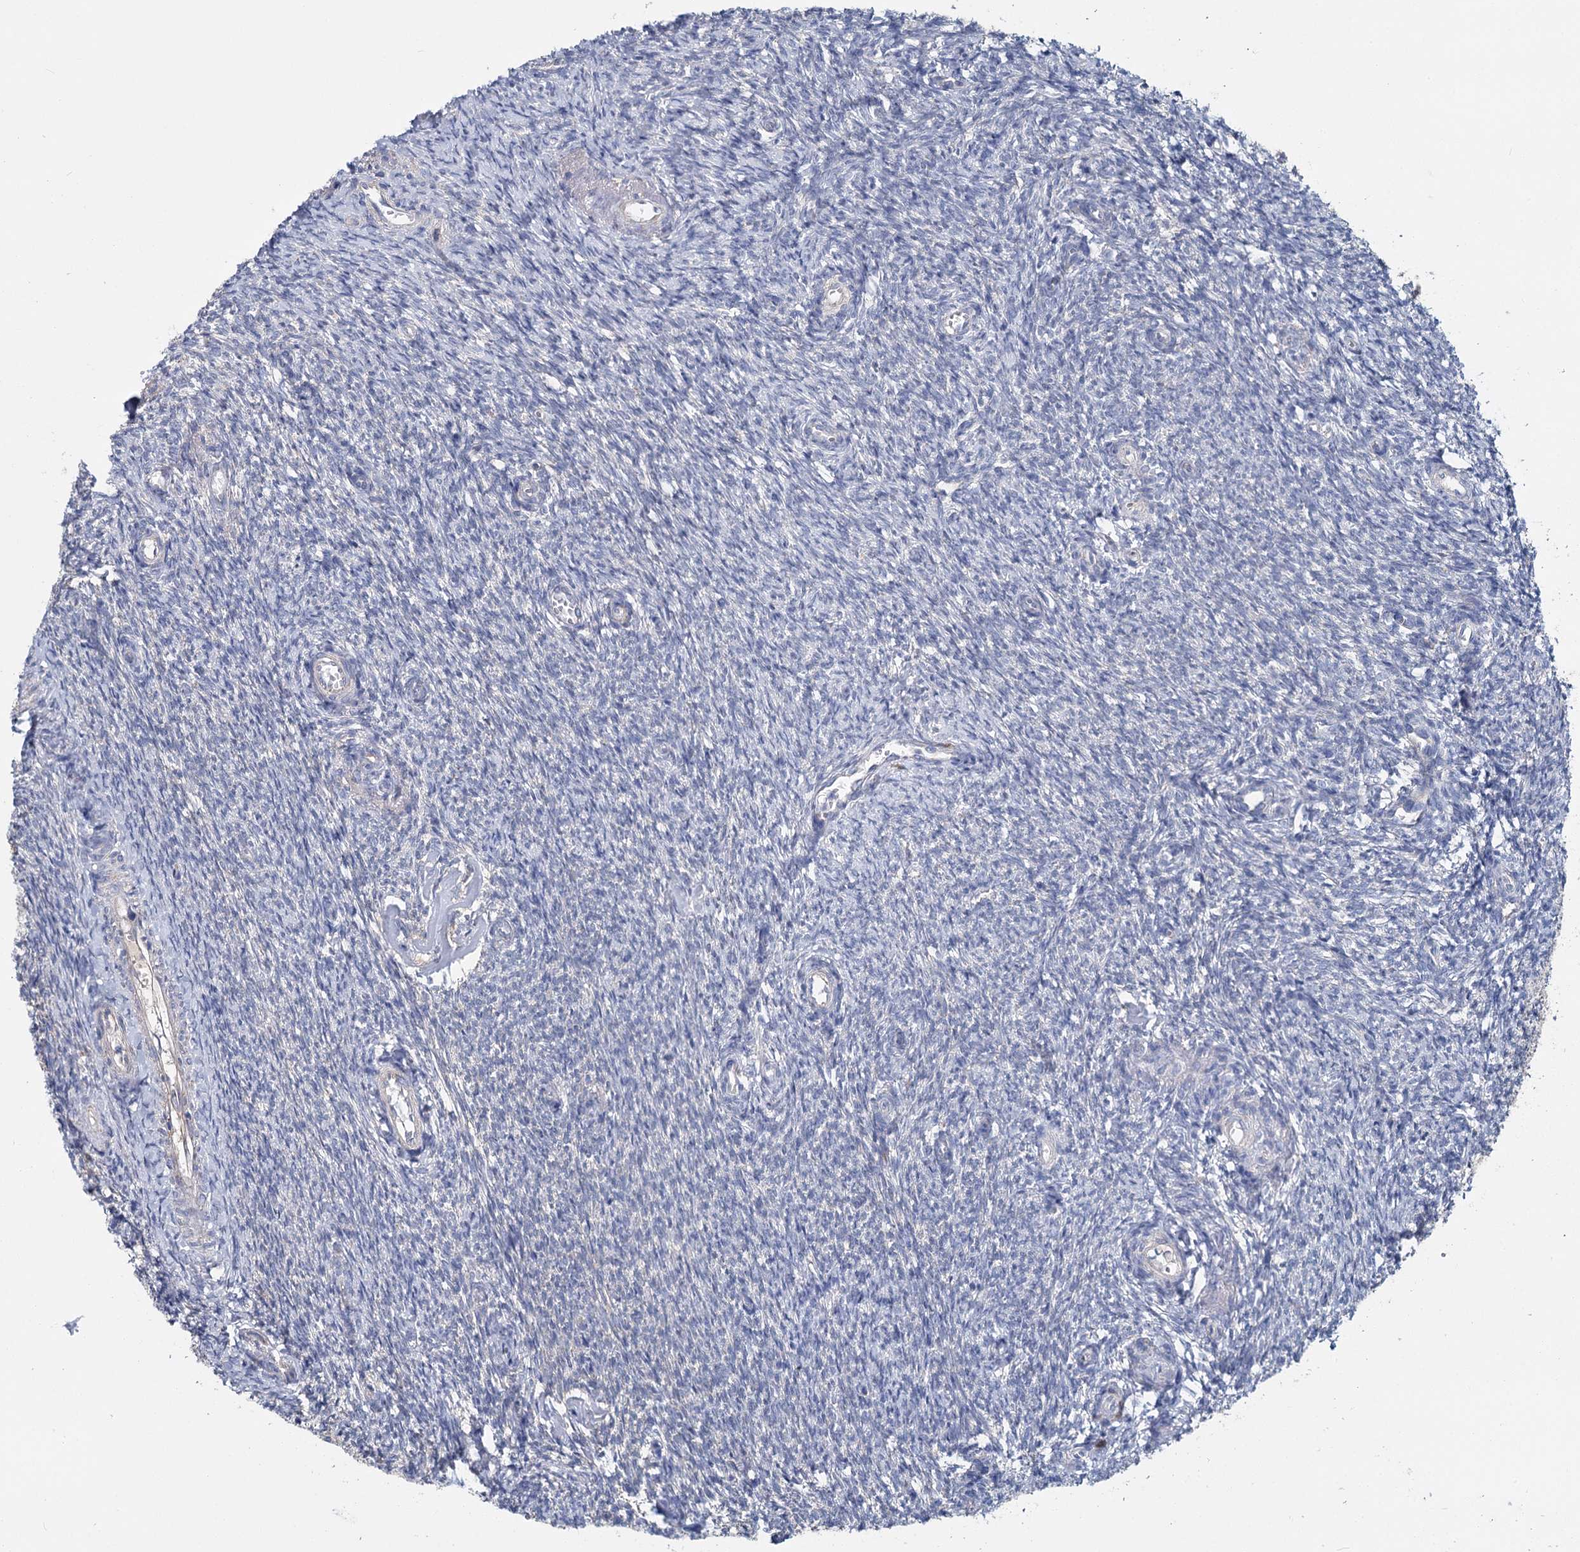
{"staining": {"intensity": "negative", "quantity": "none", "location": "none"}, "tissue": "ovary", "cell_type": "Ovarian stroma cells", "image_type": "normal", "snomed": [{"axis": "morphology", "description": "Normal tissue, NOS"}, {"axis": "topography", "description": "Ovary"}], "caption": "Immunohistochemistry (IHC) photomicrograph of normal ovary: human ovary stained with DAB (3,3'-diaminobenzidine) reveals no significant protein positivity in ovarian stroma cells.", "gene": "ANKRD16", "patient": {"sex": "female", "age": 44}}